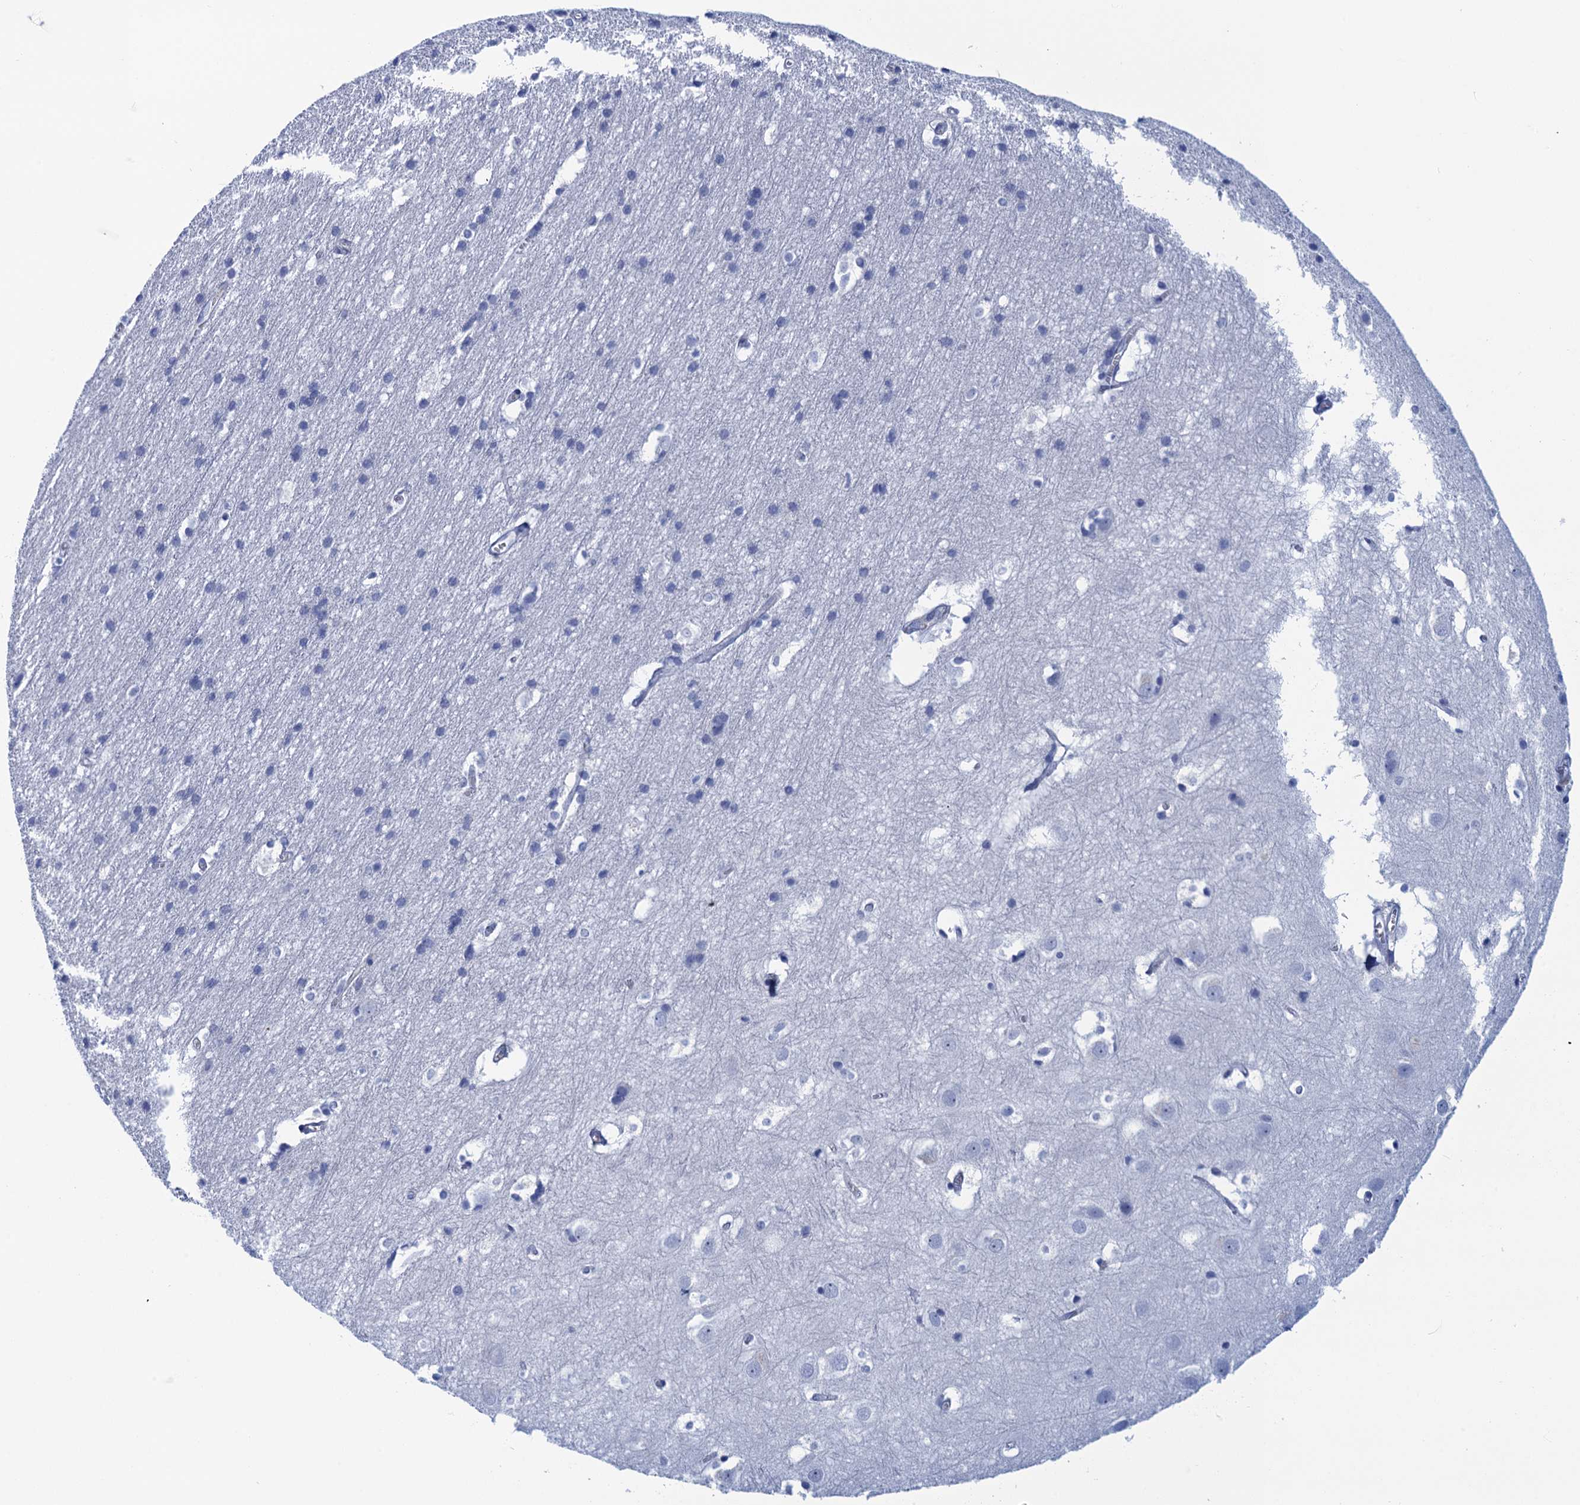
{"staining": {"intensity": "negative", "quantity": "none", "location": "none"}, "tissue": "cerebral cortex", "cell_type": "Endothelial cells", "image_type": "normal", "snomed": [{"axis": "morphology", "description": "Normal tissue, NOS"}, {"axis": "topography", "description": "Cerebral cortex"}], "caption": "Endothelial cells are negative for brown protein staining in normal cerebral cortex.", "gene": "CALML5", "patient": {"sex": "male", "age": 54}}